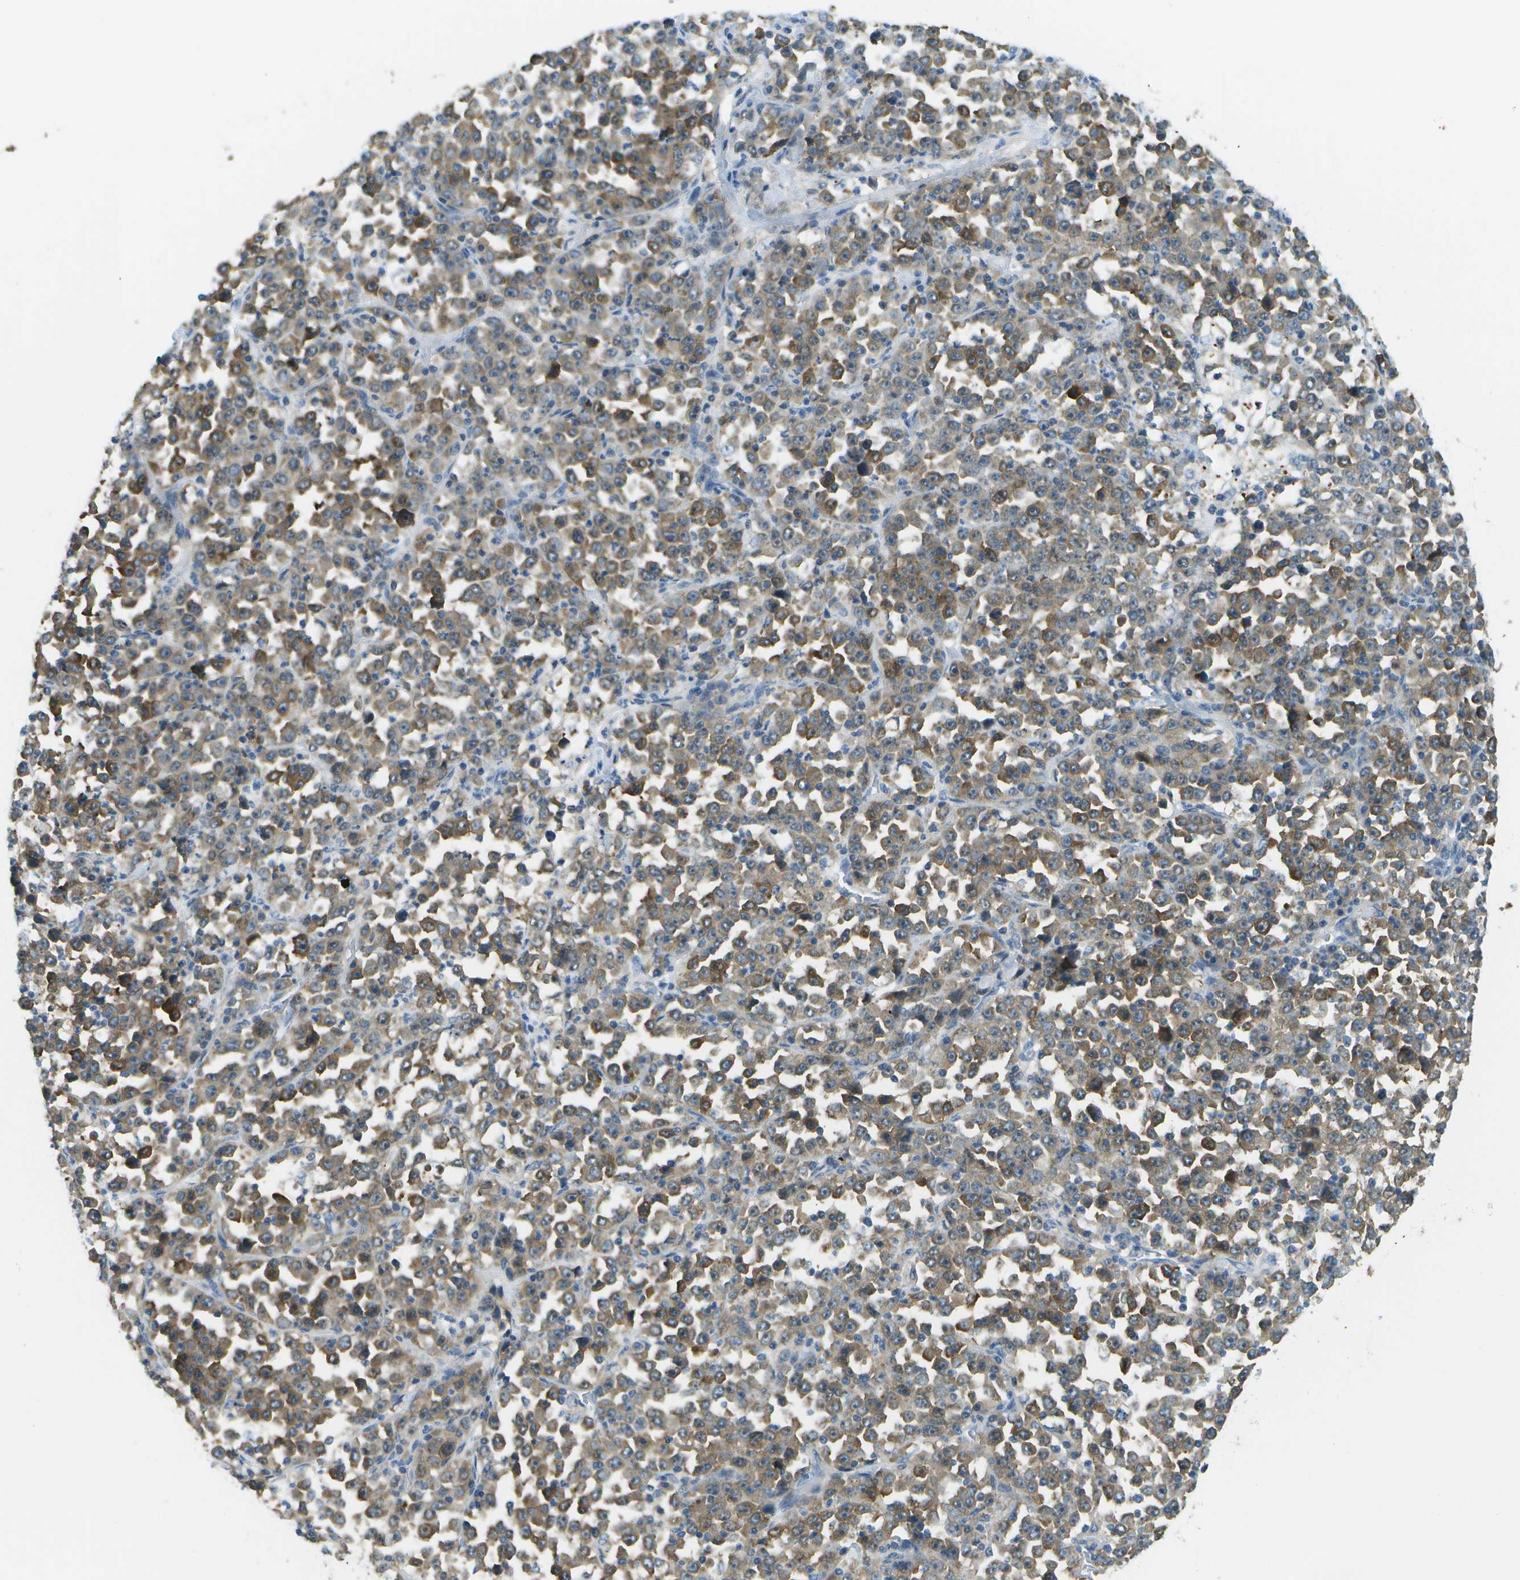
{"staining": {"intensity": "moderate", "quantity": ">75%", "location": "cytoplasmic/membranous"}, "tissue": "stomach cancer", "cell_type": "Tumor cells", "image_type": "cancer", "snomed": [{"axis": "morphology", "description": "Normal tissue, NOS"}, {"axis": "morphology", "description": "Adenocarcinoma, NOS"}, {"axis": "topography", "description": "Stomach, upper"}, {"axis": "topography", "description": "Stomach"}], "caption": "Immunohistochemical staining of adenocarcinoma (stomach) reveals moderate cytoplasmic/membranous protein expression in about >75% of tumor cells.", "gene": "CDH23", "patient": {"sex": "male", "age": 59}}